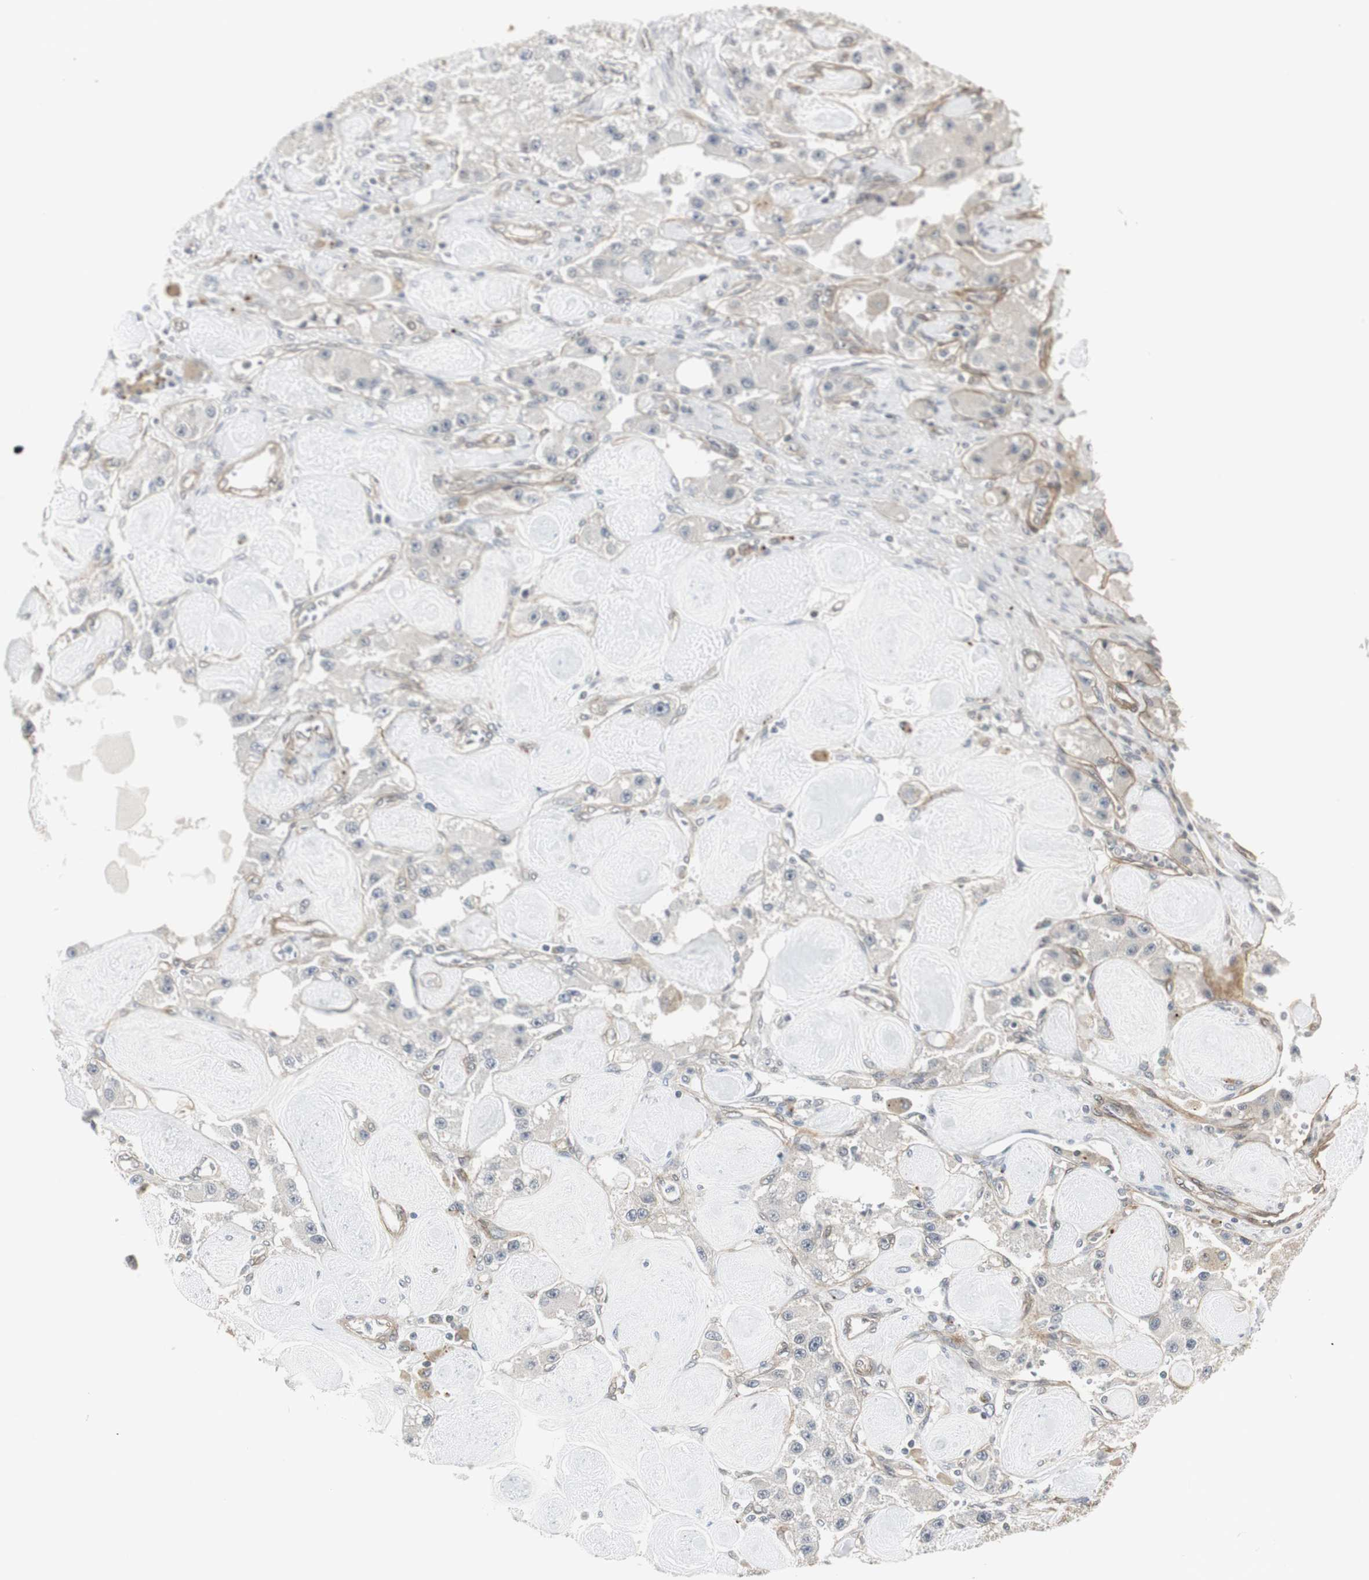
{"staining": {"intensity": "weak", "quantity": "25%-75%", "location": "cytoplasmic/membranous"}, "tissue": "carcinoid", "cell_type": "Tumor cells", "image_type": "cancer", "snomed": [{"axis": "morphology", "description": "Carcinoid, malignant, NOS"}, {"axis": "topography", "description": "Pancreas"}], "caption": "High-power microscopy captured an immunohistochemistry (IHC) histopathology image of carcinoid (malignant), revealing weak cytoplasmic/membranous staining in approximately 25%-75% of tumor cells.", "gene": "SCYL3", "patient": {"sex": "male", "age": 41}}